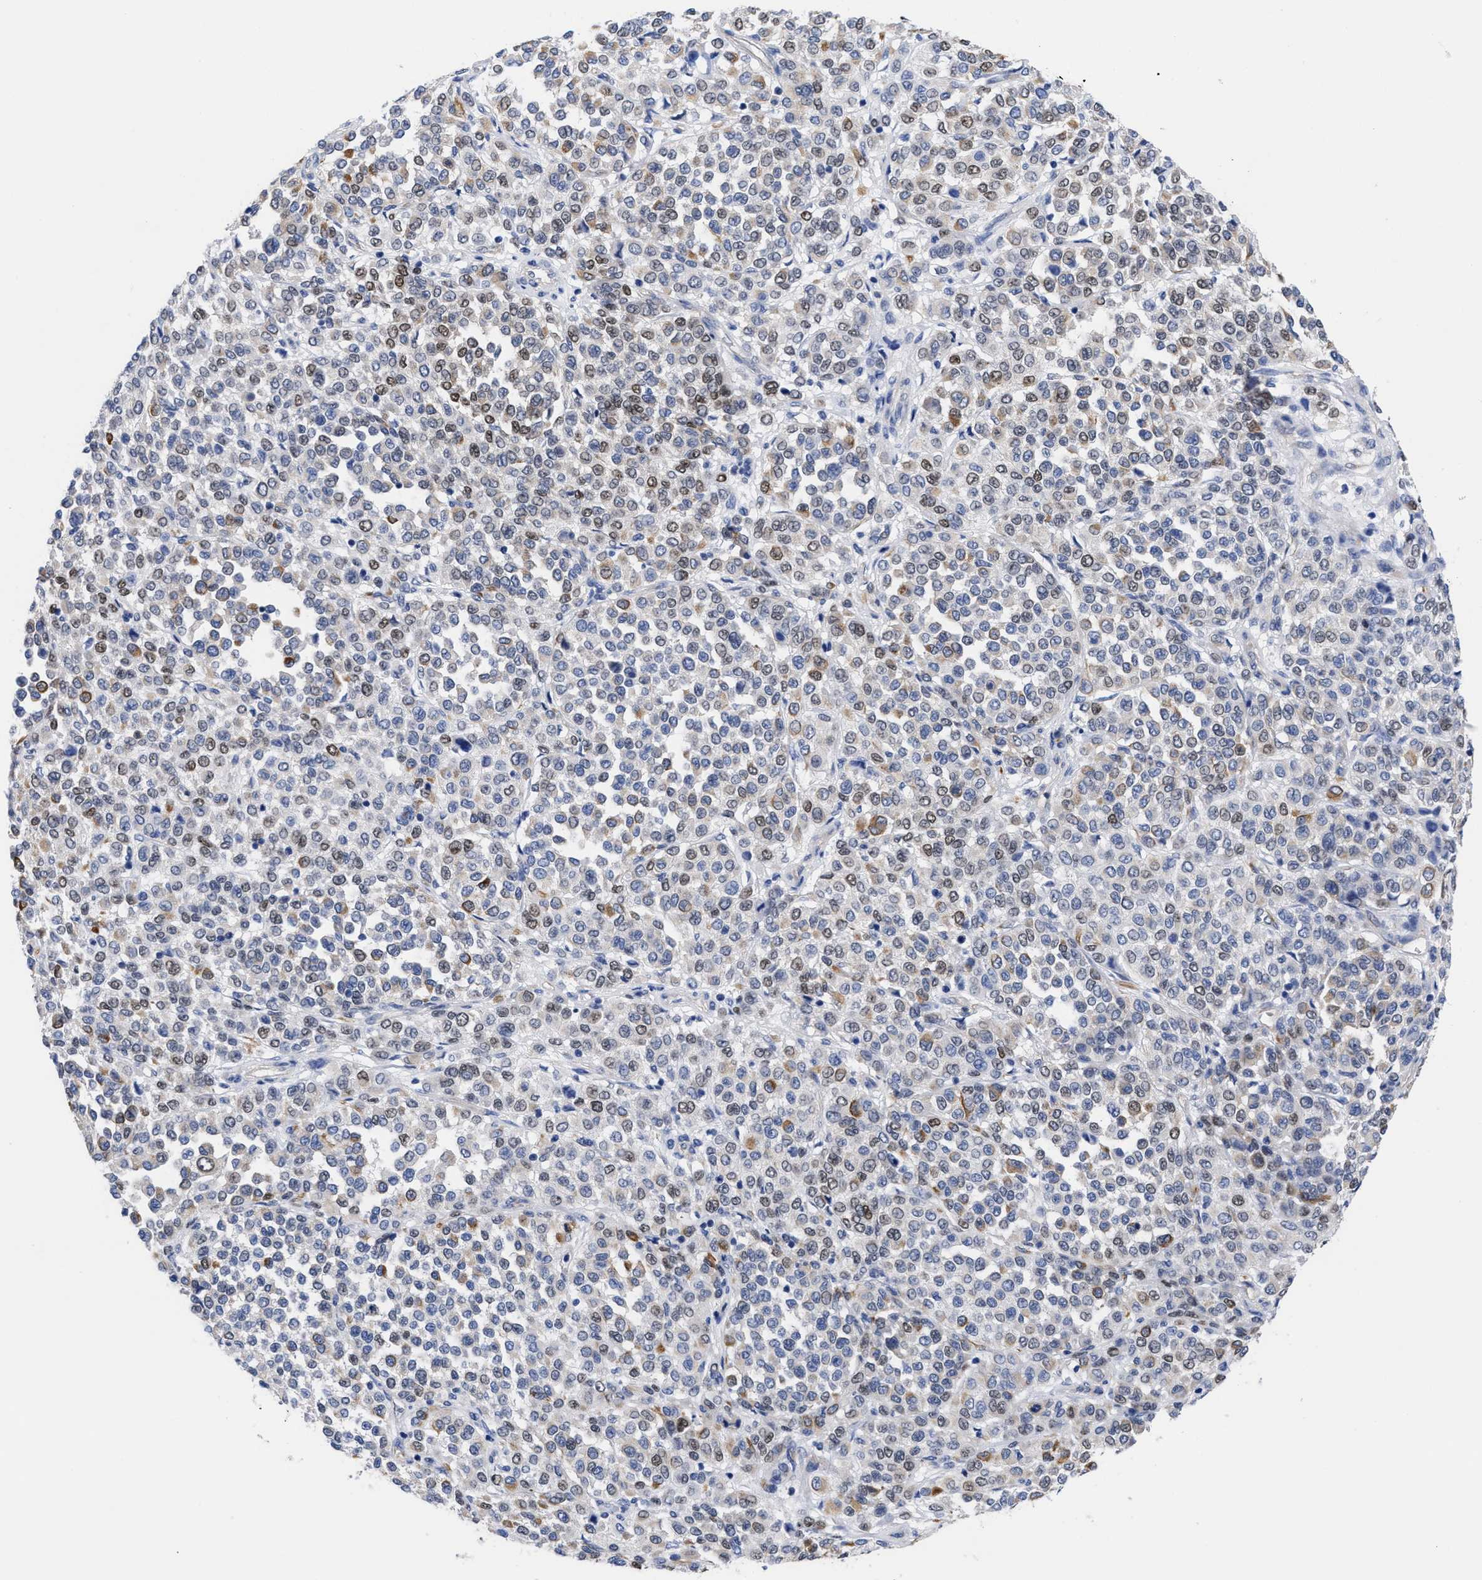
{"staining": {"intensity": "moderate", "quantity": "25%-75%", "location": "cytoplasmic/membranous,nuclear"}, "tissue": "melanoma", "cell_type": "Tumor cells", "image_type": "cancer", "snomed": [{"axis": "morphology", "description": "Malignant melanoma, Metastatic site"}, {"axis": "topography", "description": "Pancreas"}], "caption": "Brown immunohistochemical staining in human malignant melanoma (metastatic site) exhibits moderate cytoplasmic/membranous and nuclear staining in about 25%-75% of tumor cells. (Brightfield microscopy of DAB IHC at high magnification).", "gene": "IRAG2", "patient": {"sex": "female", "age": 30}}